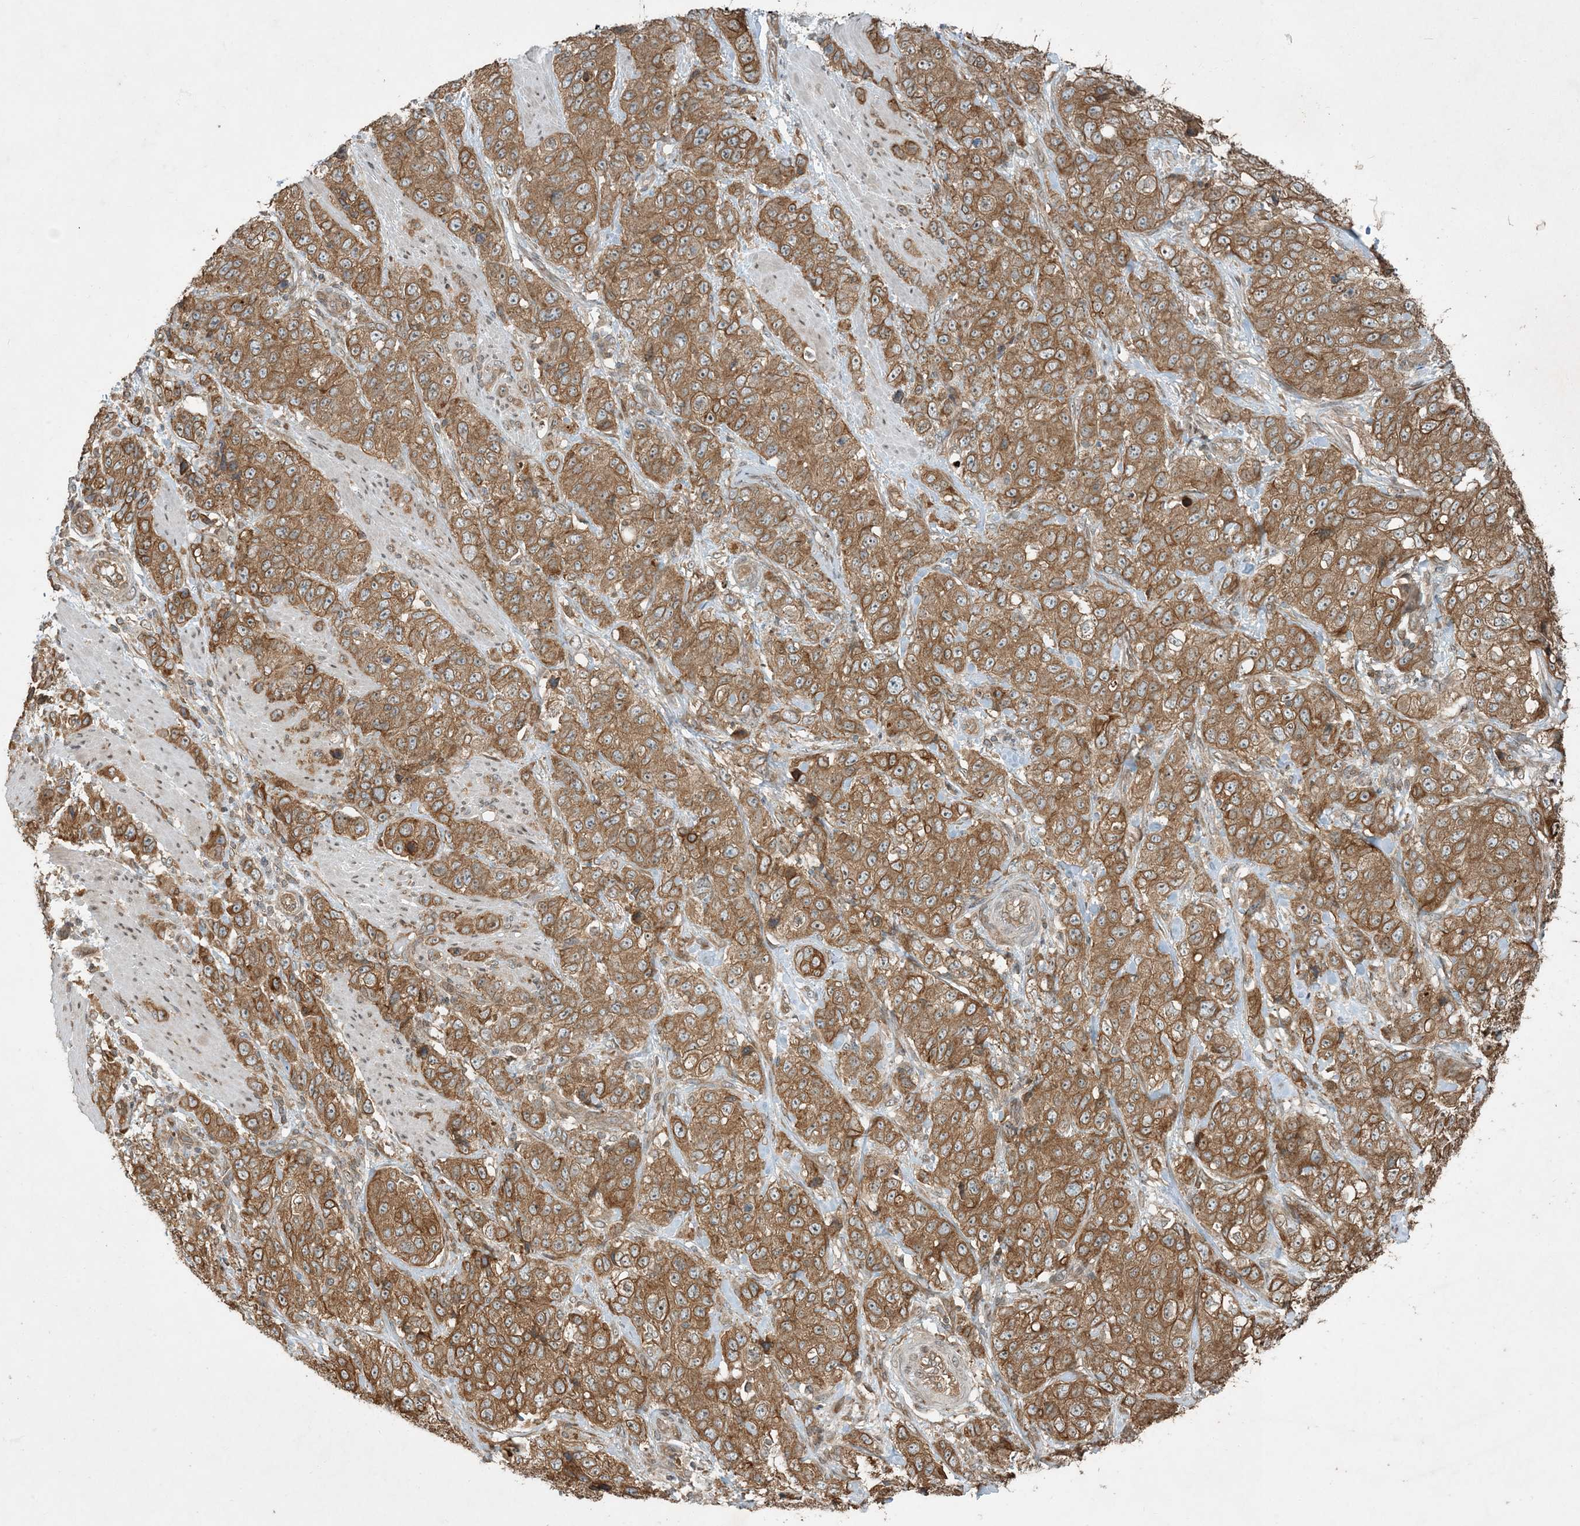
{"staining": {"intensity": "moderate", "quantity": ">75%", "location": "cytoplasmic/membranous"}, "tissue": "stomach cancer", "cell_type": "Tumor cells", "image_type": "cancer", "snomed": [{"axis": "morphology", "description": "Adenocarcinoma, NOS"}, {"axis": "topography", "description": "Stomach"}], "caption": "IHC histopathology image of neoplastic tissue: stomach cancer stained using immunohistochemistry (IHC) exhibits medium levels of moderate protein expression localized specifically in the cytoplasmic/membranous of tumor cells, appearing as a cytoplasmic/membranous brown color.", "gene": "COMMD8", "patient": {"sex": "male", "age": 48}}